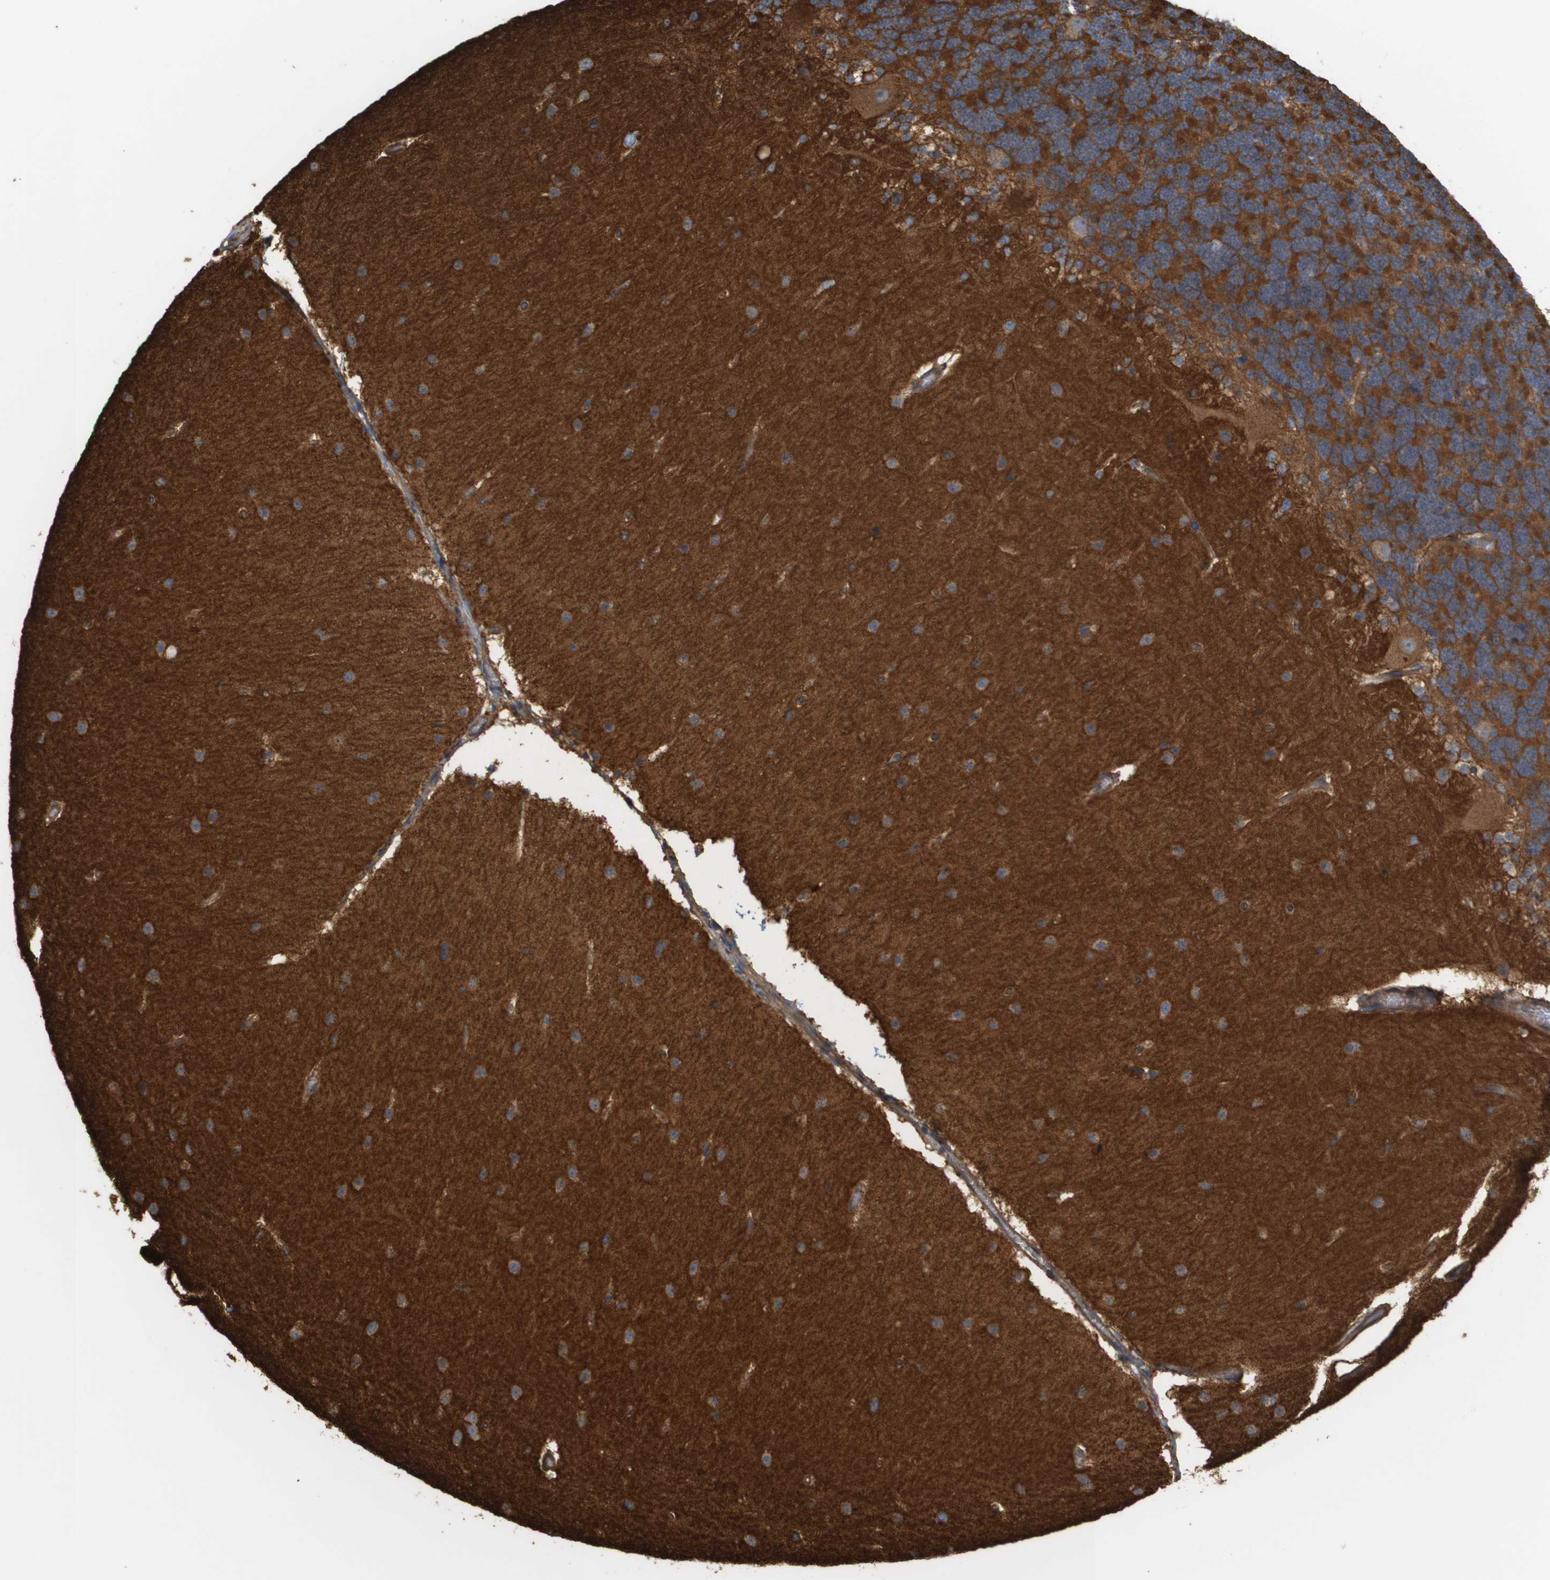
{"staining": {"intensity": "strong", "quantity": ">75%", "location": "cytoplasmic/membranous"}, "tissue": "cerebellum", "cell_type": "Cells in granular layer", "image_type": "normal", "snomed": [{"axis": "morphology", "description": "Normal tissue, NOS"}, {"axis": "topography", "description": "Cerebellum"}], "caption": "A micrograph showing strong cytoplasmic/membranous staining in approximately >75% of cells in granular layer in normal cerebellum, as visualized by brown immunohistochemical staining.", "gene": "SGMS2", "patient": {"sex": "female", "age": 19}}